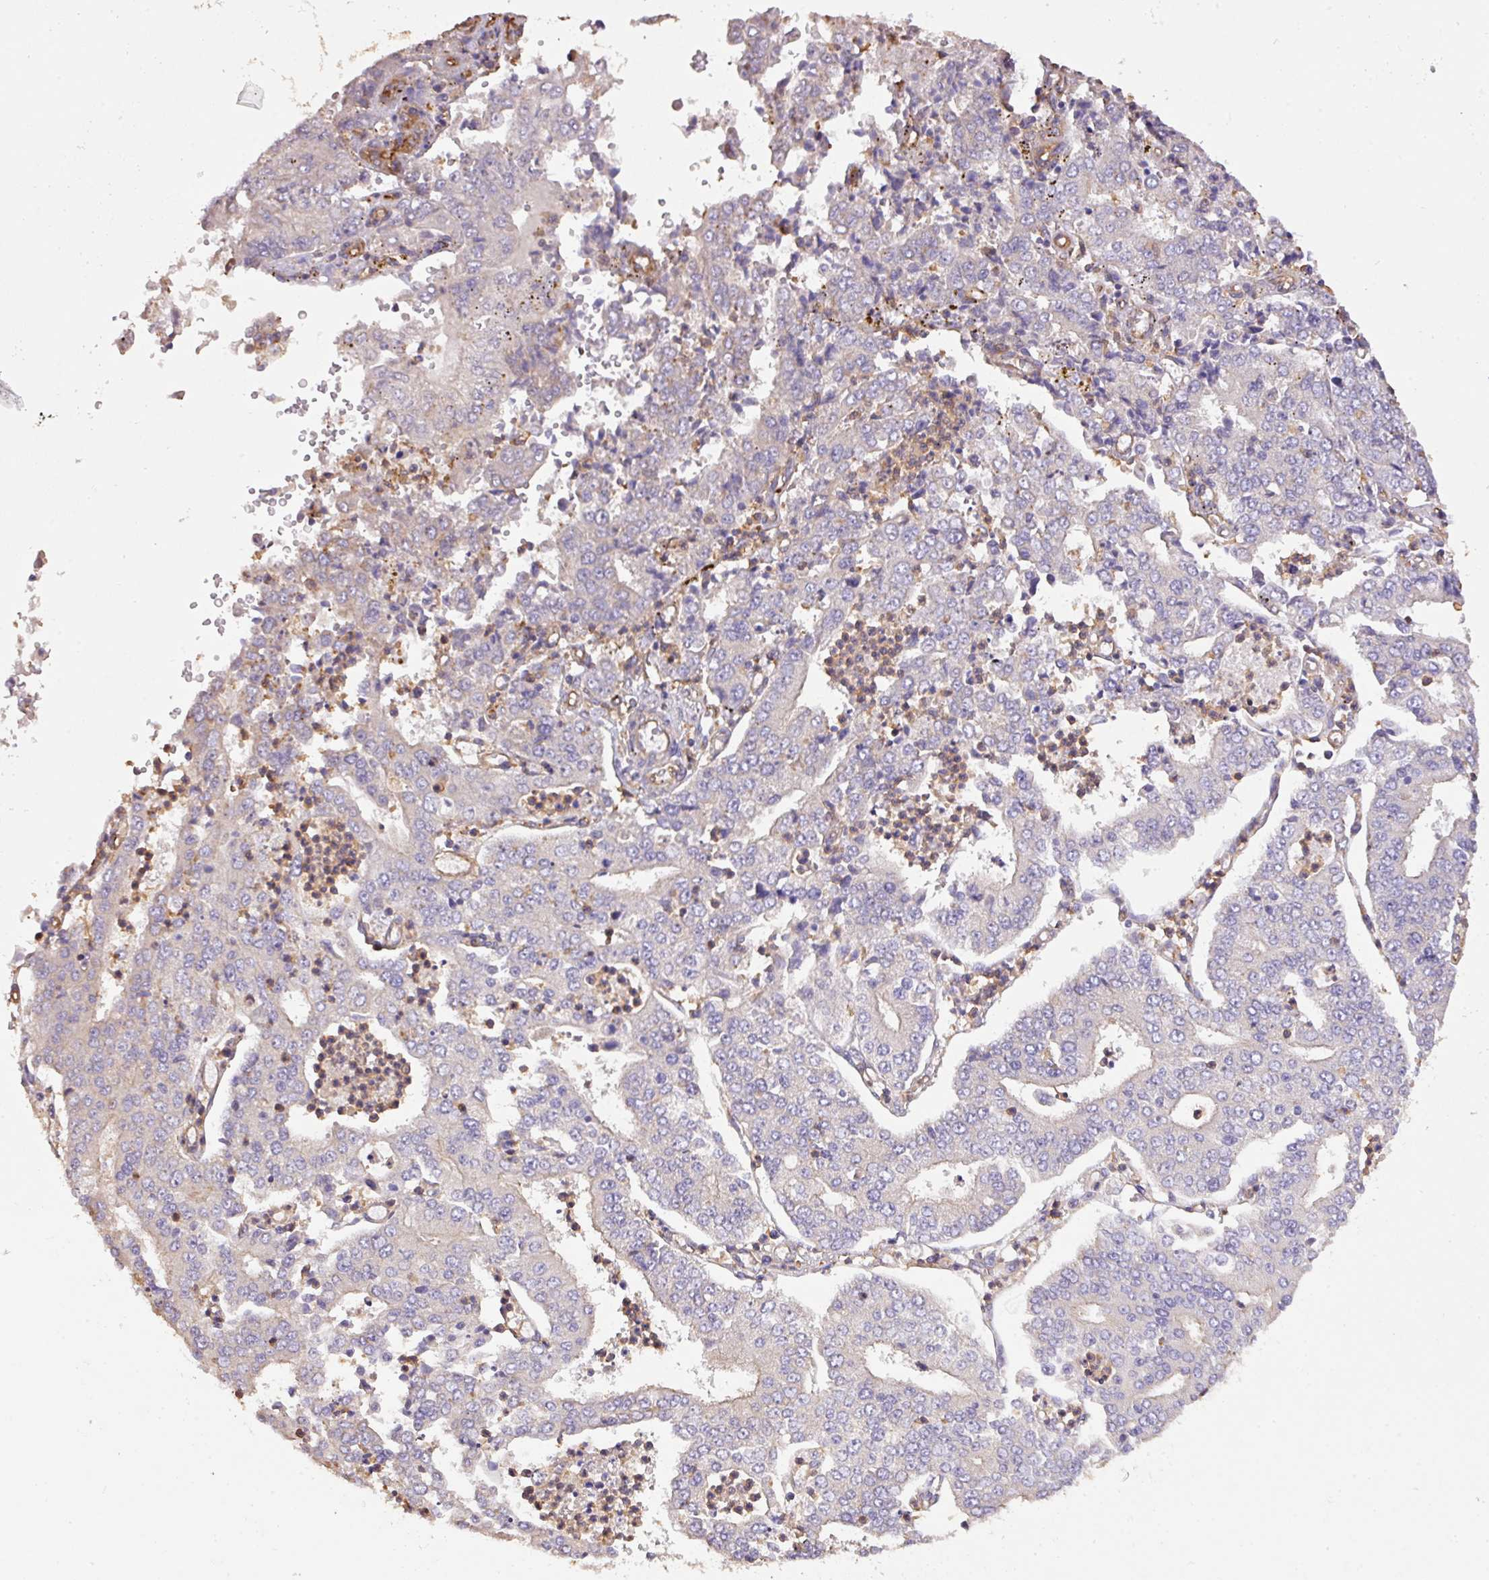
{"staining": {"intensity": "negative", "quantity": "none", "location": "none"}, "tissue": "stomach cancer", "cell_type": "Tumor cells", "image_type": "cancer", "snomed": [{"axis": "morphology", "description": "Adenocarcinoma, NOS"}, {"axis": "topography", "description": "Stomach"}], "caption": "High power microscopy histopathology image of an immunohistochemistry photomicrograph of stomach adenocarcinoma, revealing no significant positivity in tumor cells. The staining was performed using DAB to visualize the protein expression in brown, while the nuclei were stained in blue with hematoxylin (Magnification: 20x).", "gene": "CALML4", "patient": {"sex": "male", "age": 76}}